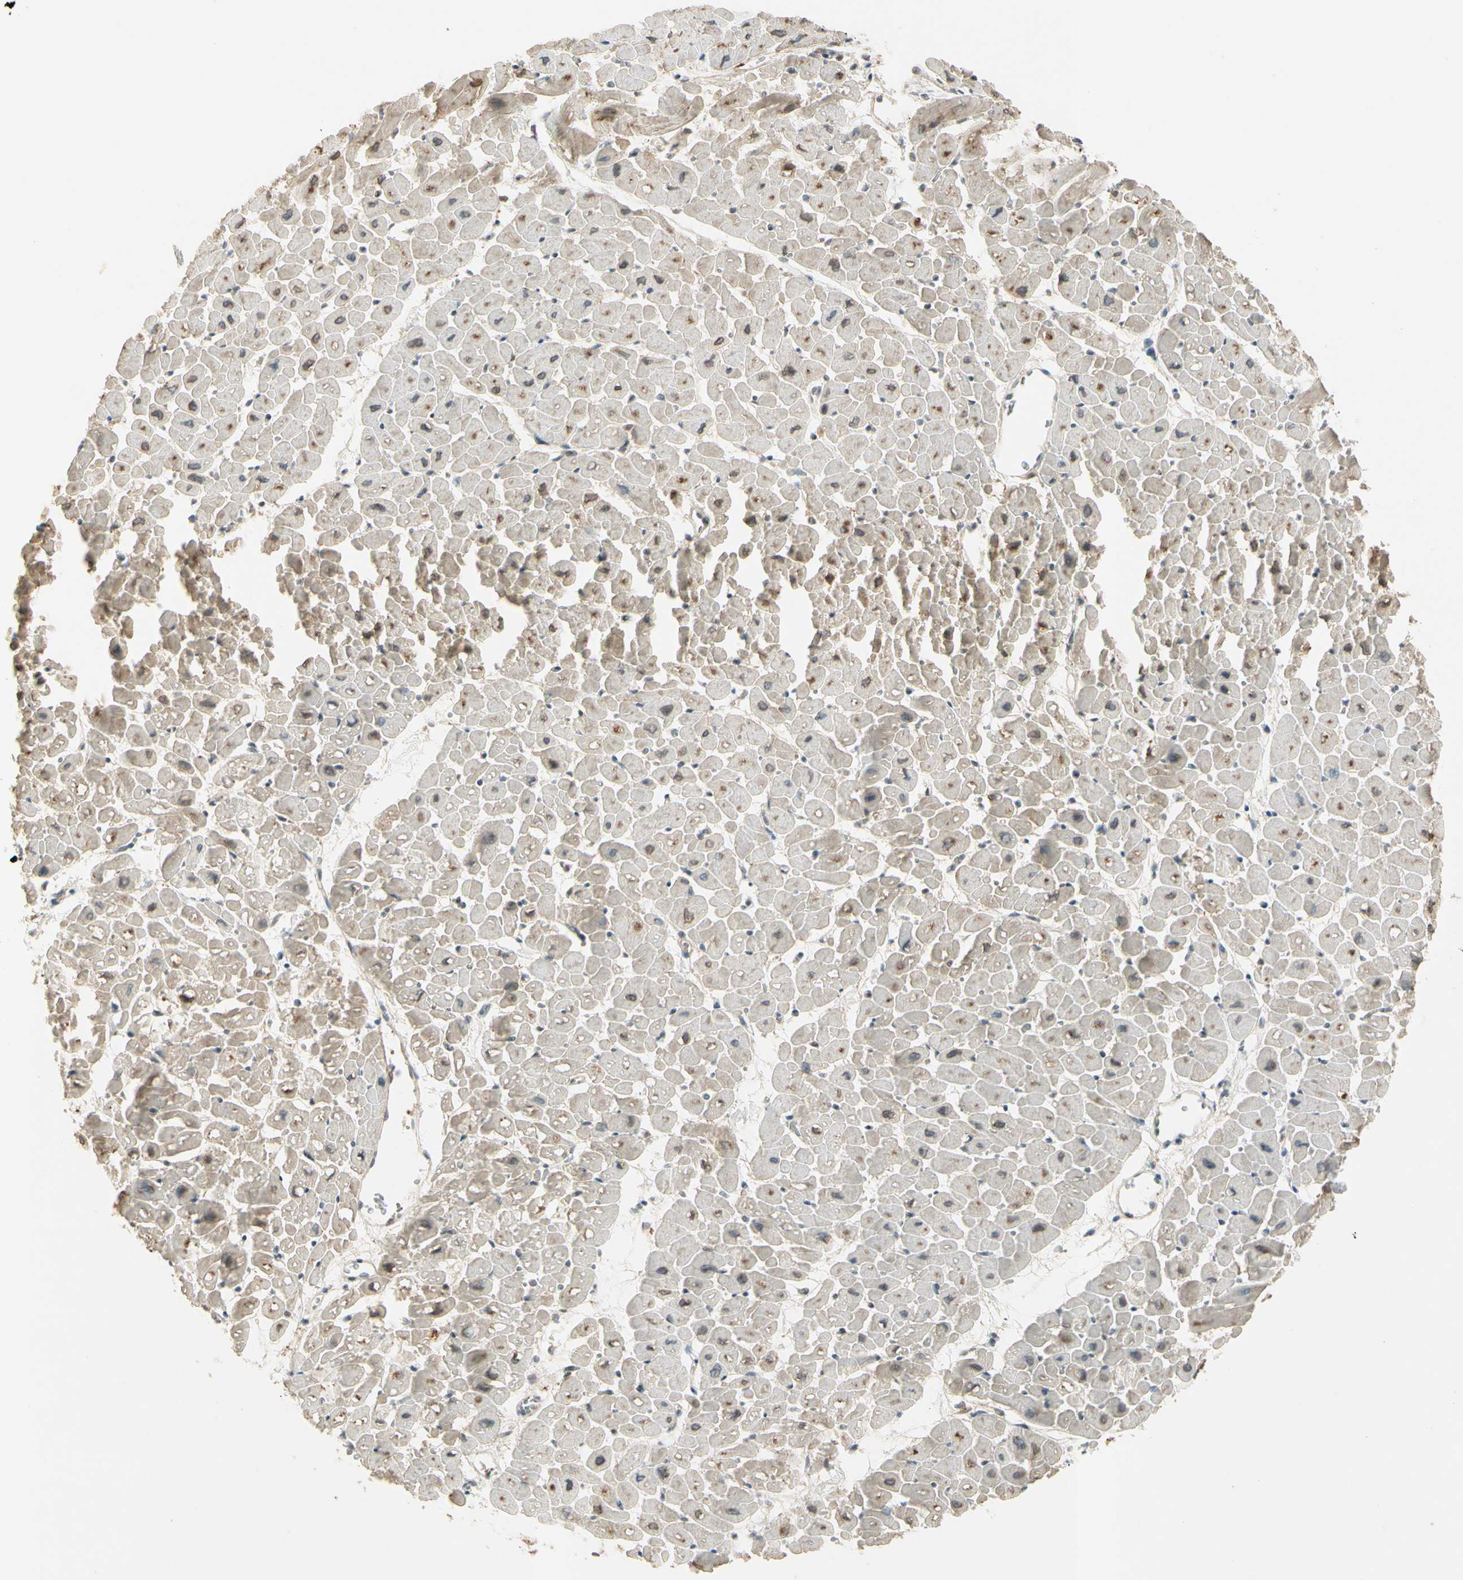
{"staining": {"intensity": "moderate", "quantity": "25%-75%", "location": "cytoplasmic/membranous"}, "tissue": "heart muscle", "cell_type": "Cardiomyocytes", "image_type": "normal", "snomed": [{"axis": "morphology", "description": "Normal tissue, NOS"}, {"axis": "topography", "description": "Heart"}], "caption": "Immunohistochemical staining of unremarkable human heart muscle exhibits medium levels of moderate cytoplasmic/membranous staining in approximately 25%-75% of cardiomyocytes.", "gene": "ICAM5", "patient": {"sex": "male", "age": 45}}